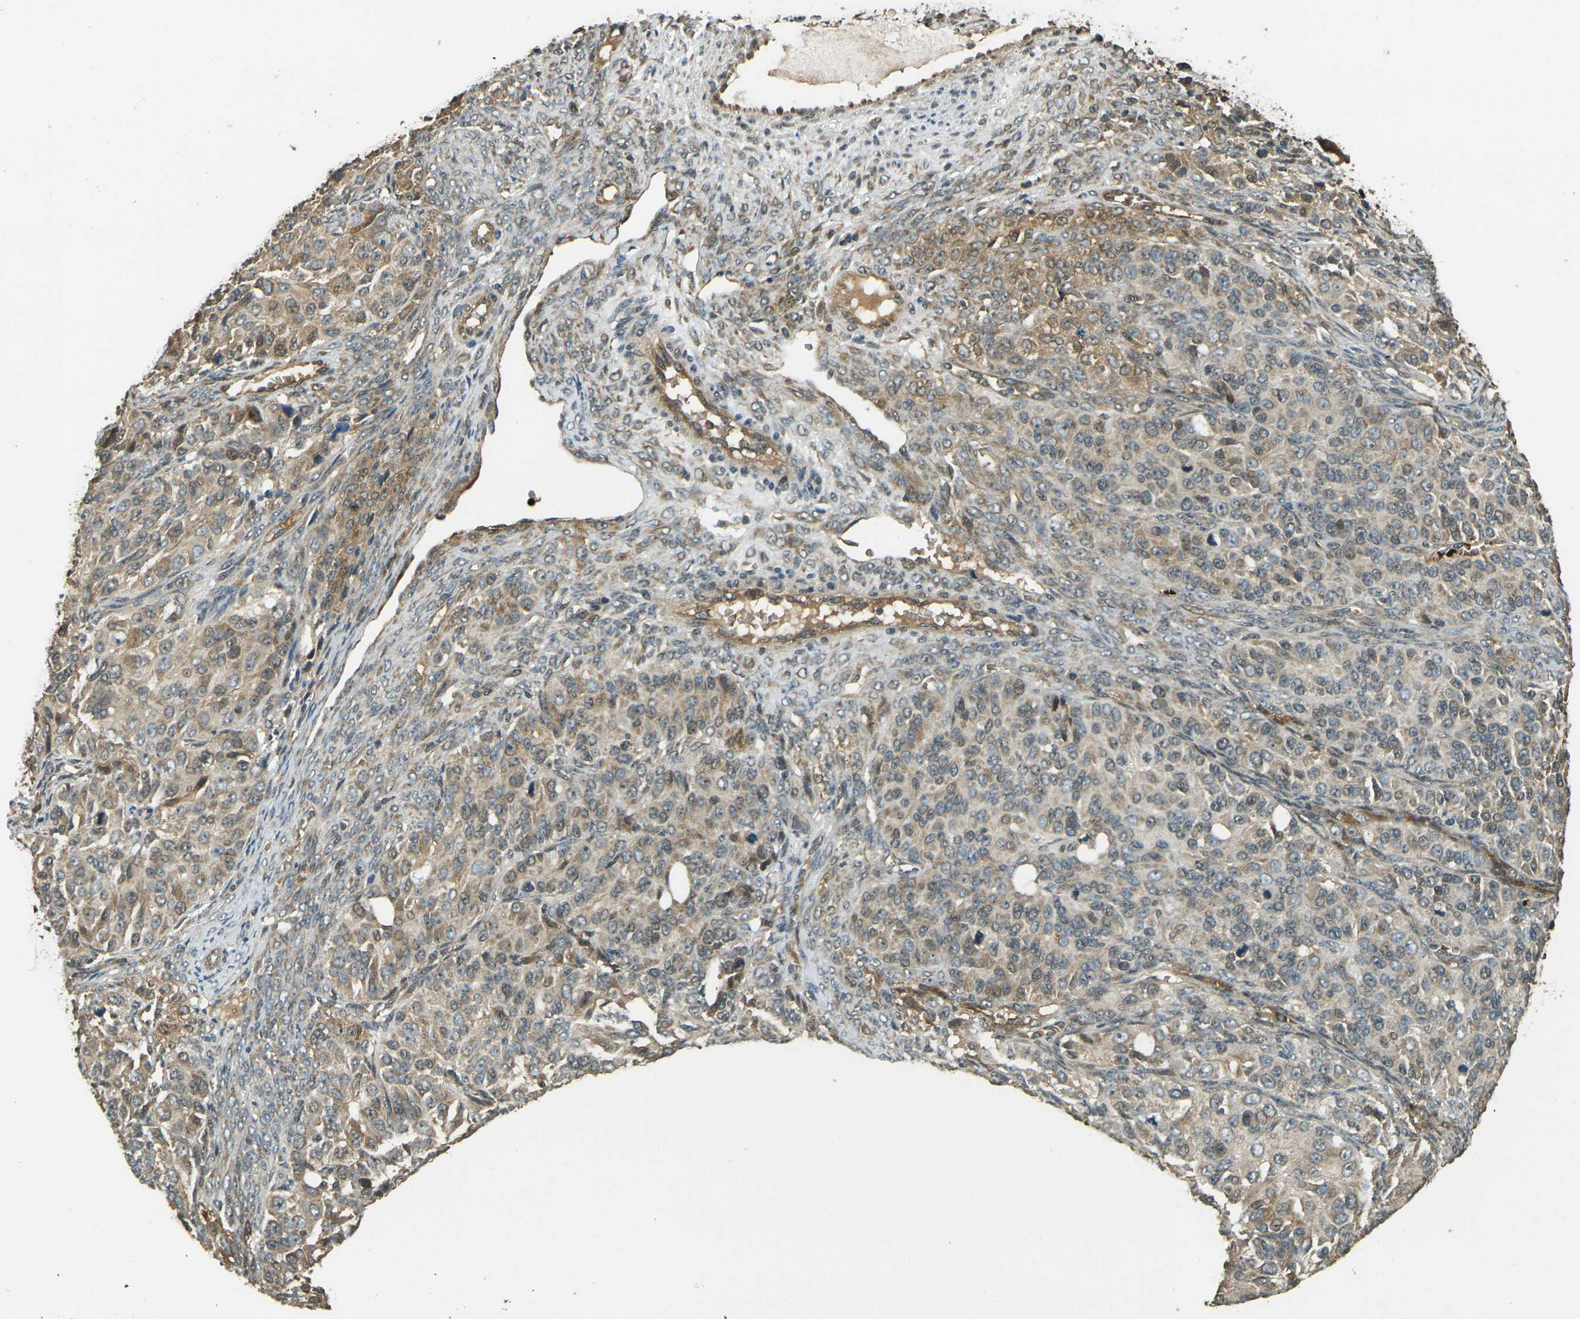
{"staining": {"intensity": "weak", "quantity": ">75%", "location": "cytoplasmic/membranous,nuclear"}, "tissue": "ovarian cancer", "cell_type": "Tumor cells", "image_type": "cancer", "snomed": [{"axis": "morphology", "description": "Carcinoma, endometroid"}, {"axis": "topography", "description": "Ovary"}], "caption": "Immunohistochemical staining of human ovarian endometroid carcinoma exhibits weak cytoplasmic/membranous and nuclear protein expression in approximately >75% of tumor cells.", "gene": "TOR1A", "patient": {"sex": "female", "age": 51}}